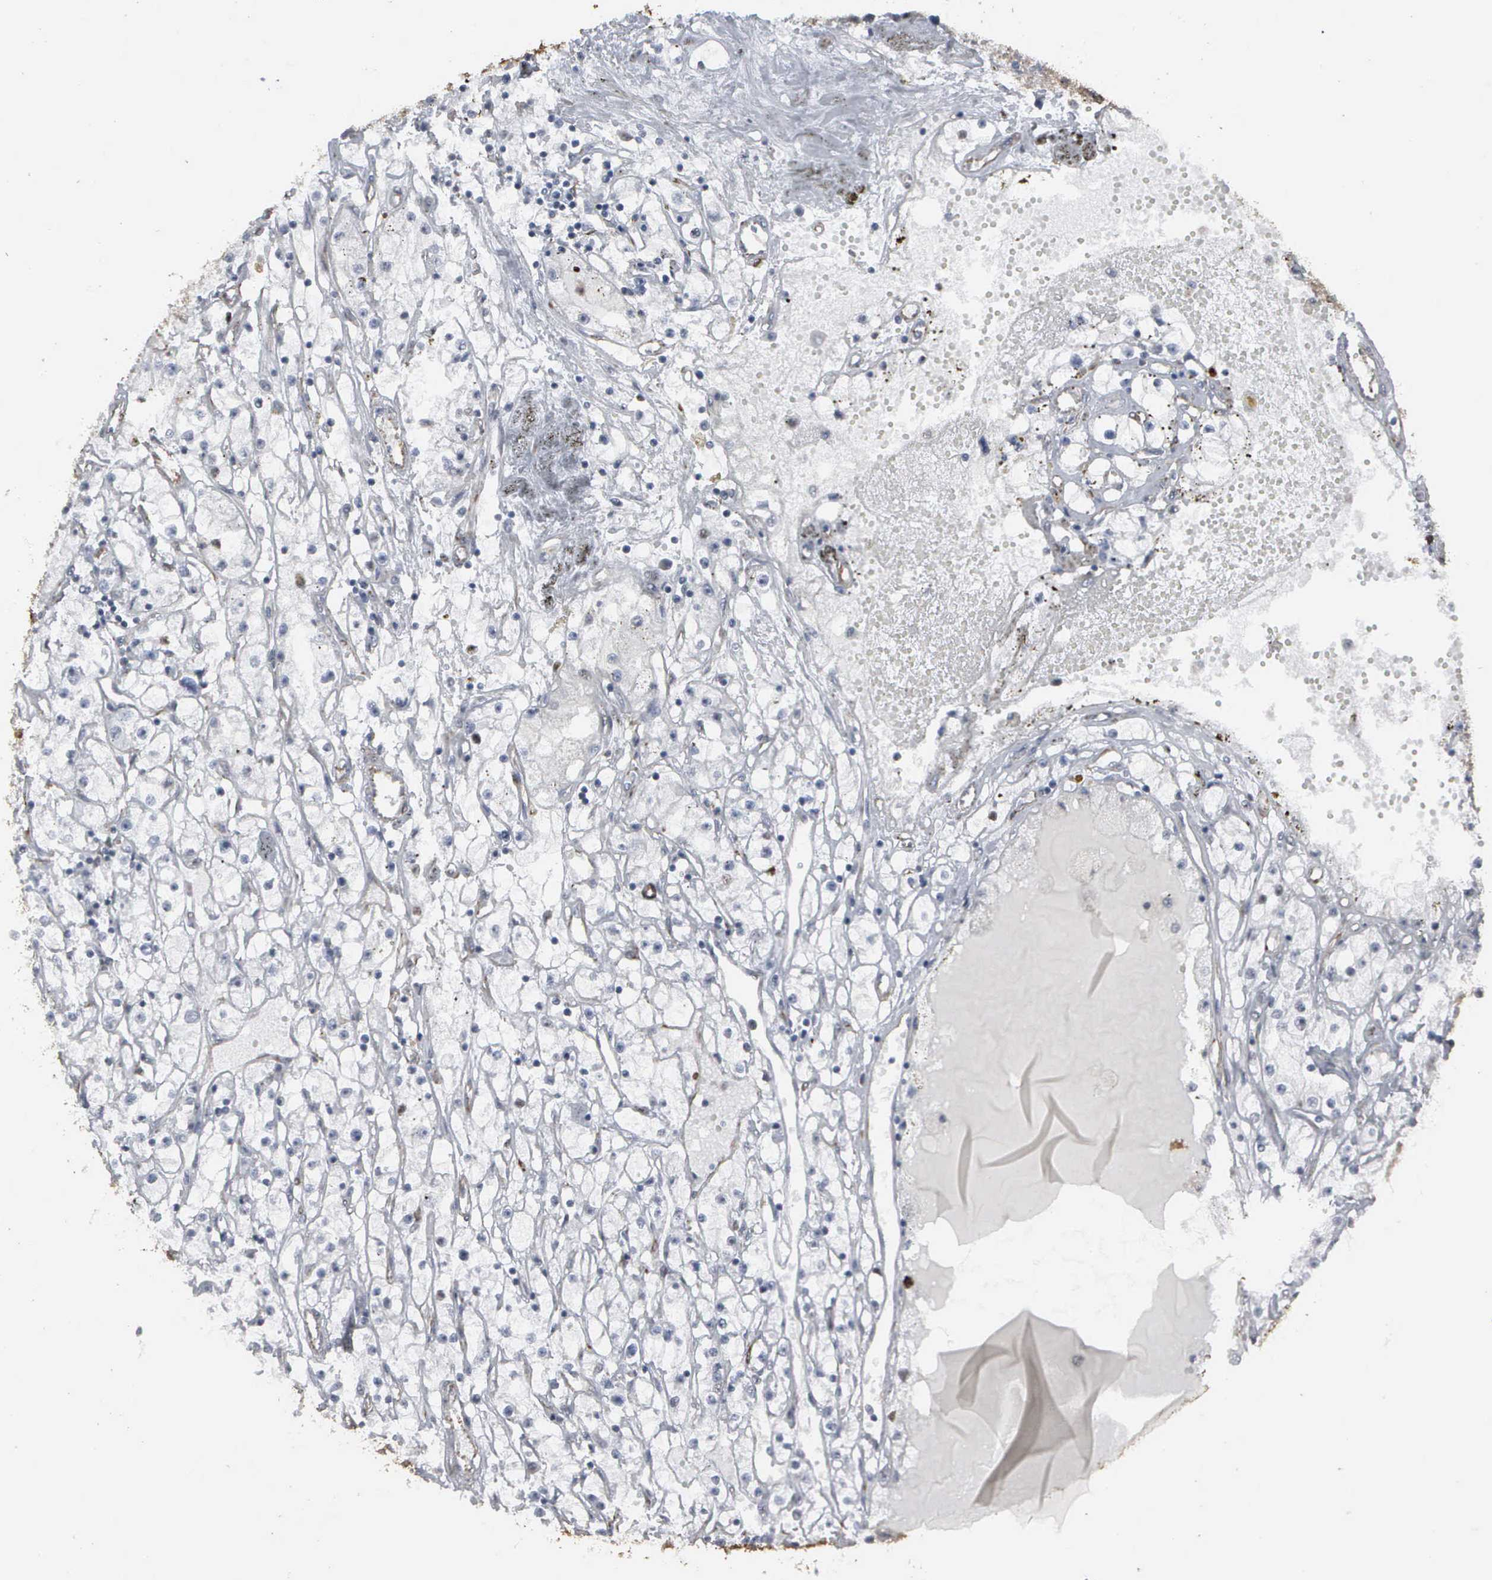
{"staining": {"intensity": "weak", "quantity": "<25%", "location": "nuclear"}, "tissue": "renal cancer", "cell_type": "Tumor cells", "image_type": "cancer", "snomed": [{"axis": "morphology", "description": "Adenocarcinoma, NOS"}, {"axis": "topography", "description": "Kidney"}], "caption": "Tumor cells show no significant expression in renal cancer.", "gene": "CCNE1", "patient": {"sex": "male", "age": 56}}